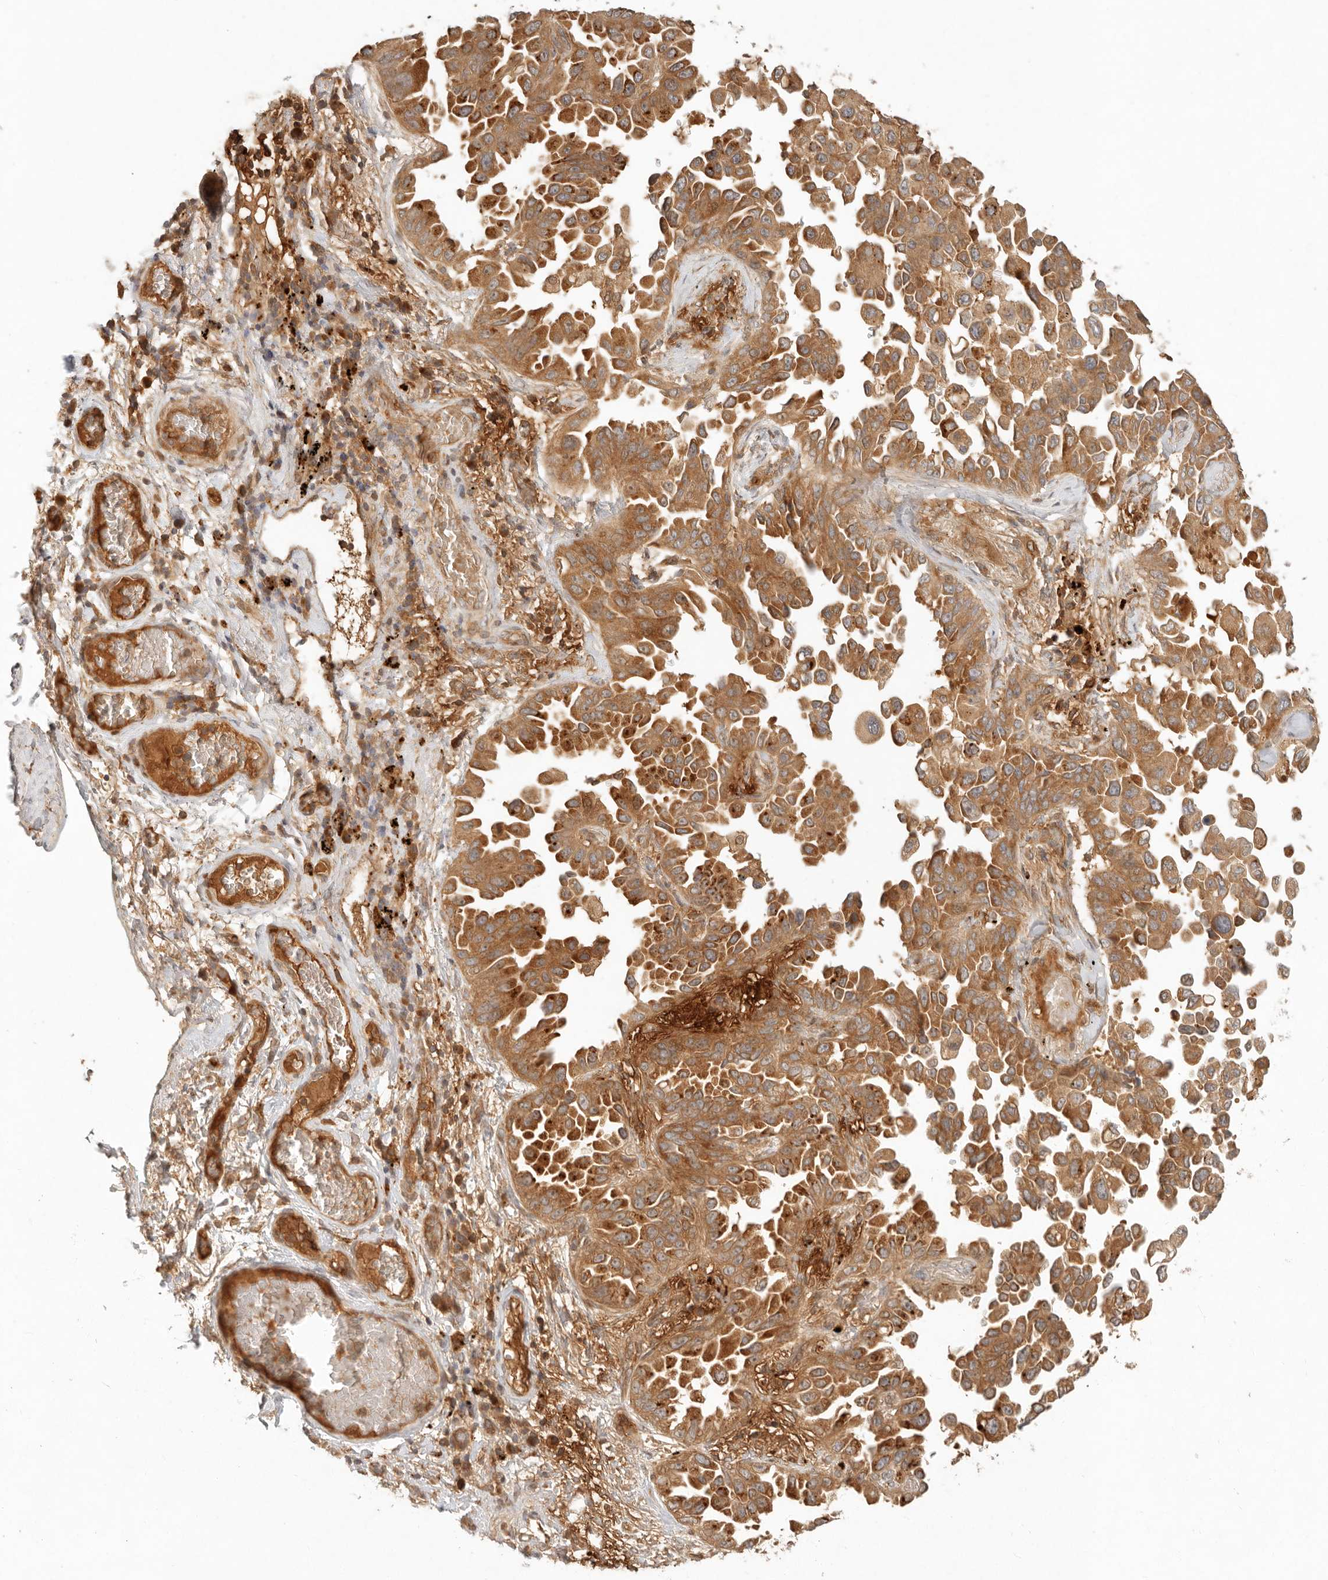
{"staining": {"intensity": "moderate", "quantity": ">75%", "location": "cytoplasmic/membranous"}, "tissue": "lung cancer", "cell_type": "Tumor cells", "image_type": "cancer", "snomed": [{"axis": "morphology", "description": "Adenocarcinoma, NOS"}, {"axis": "topography", "description": "Lung"}], "caption": "IHC of human lung adenocarcinoma displays medium levels of moderate cytoplasmic/membranous expression in about >75% of tumor cells.", "gene": "ANKRD61", "patient": {"sex": "female", "age": 67}}